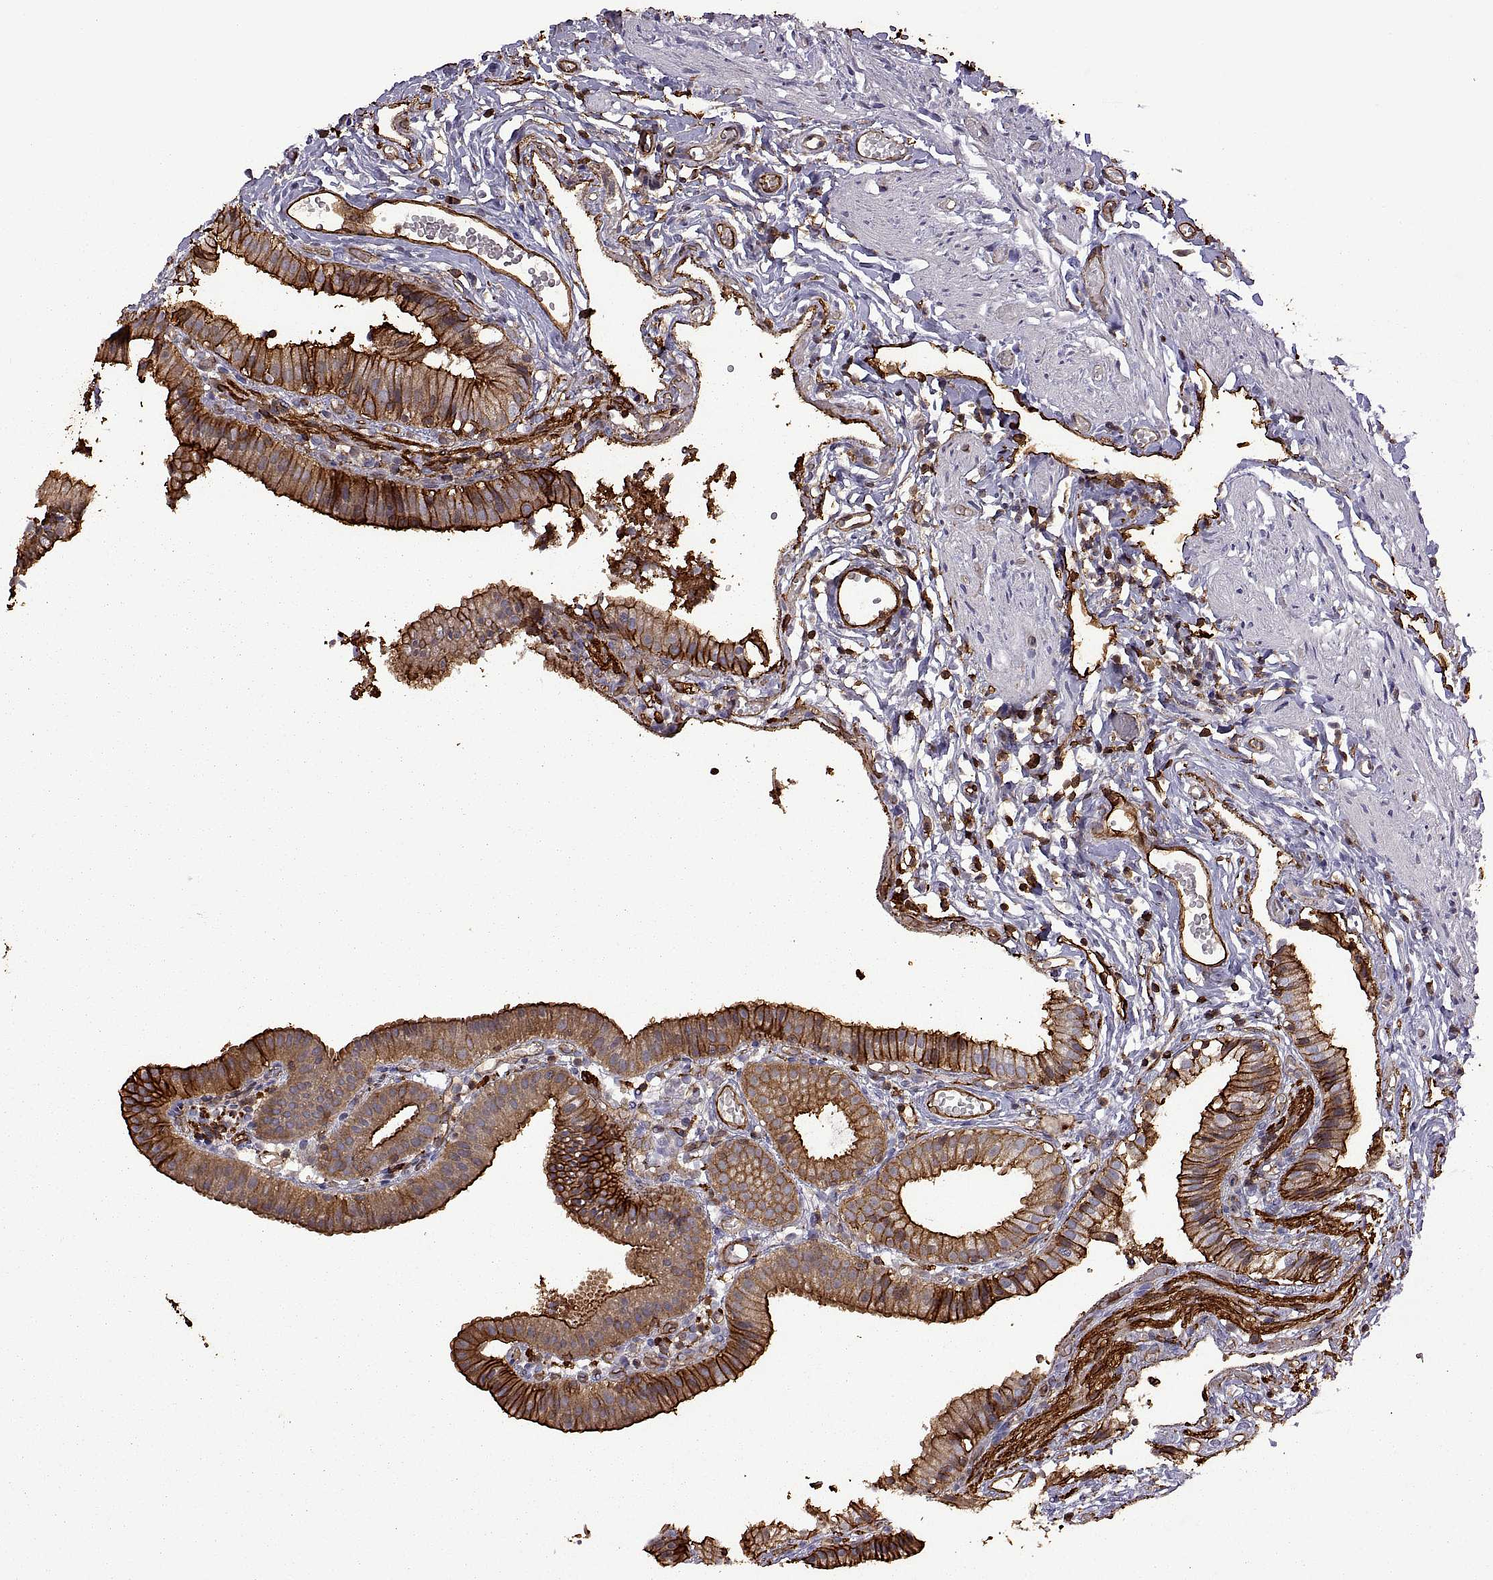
{"staining": {"intensity": "strong", "quantity": ">75%", "location": "cytoplasmic/membranous"}, "tissue": "gallbladder", "cell_type": "Glandular cells", "image_type": "normal", "snomed": [{"axis": "morphology", "description": "Normal tissue, NOS"}, {"axis": "topography", "description": "Gallbladder"}], "caption": "Protein staining reveals strong cytoplasmic/membranous staining in about >75% of glandular cells in unremarkable gallbladder. (DAB (3,3'-diaminobenzidine) IHC, brown staining for protein, blue staining for nuclei).", "gene": "S100A10", "patient": {"sex": "female", "age": 47}}